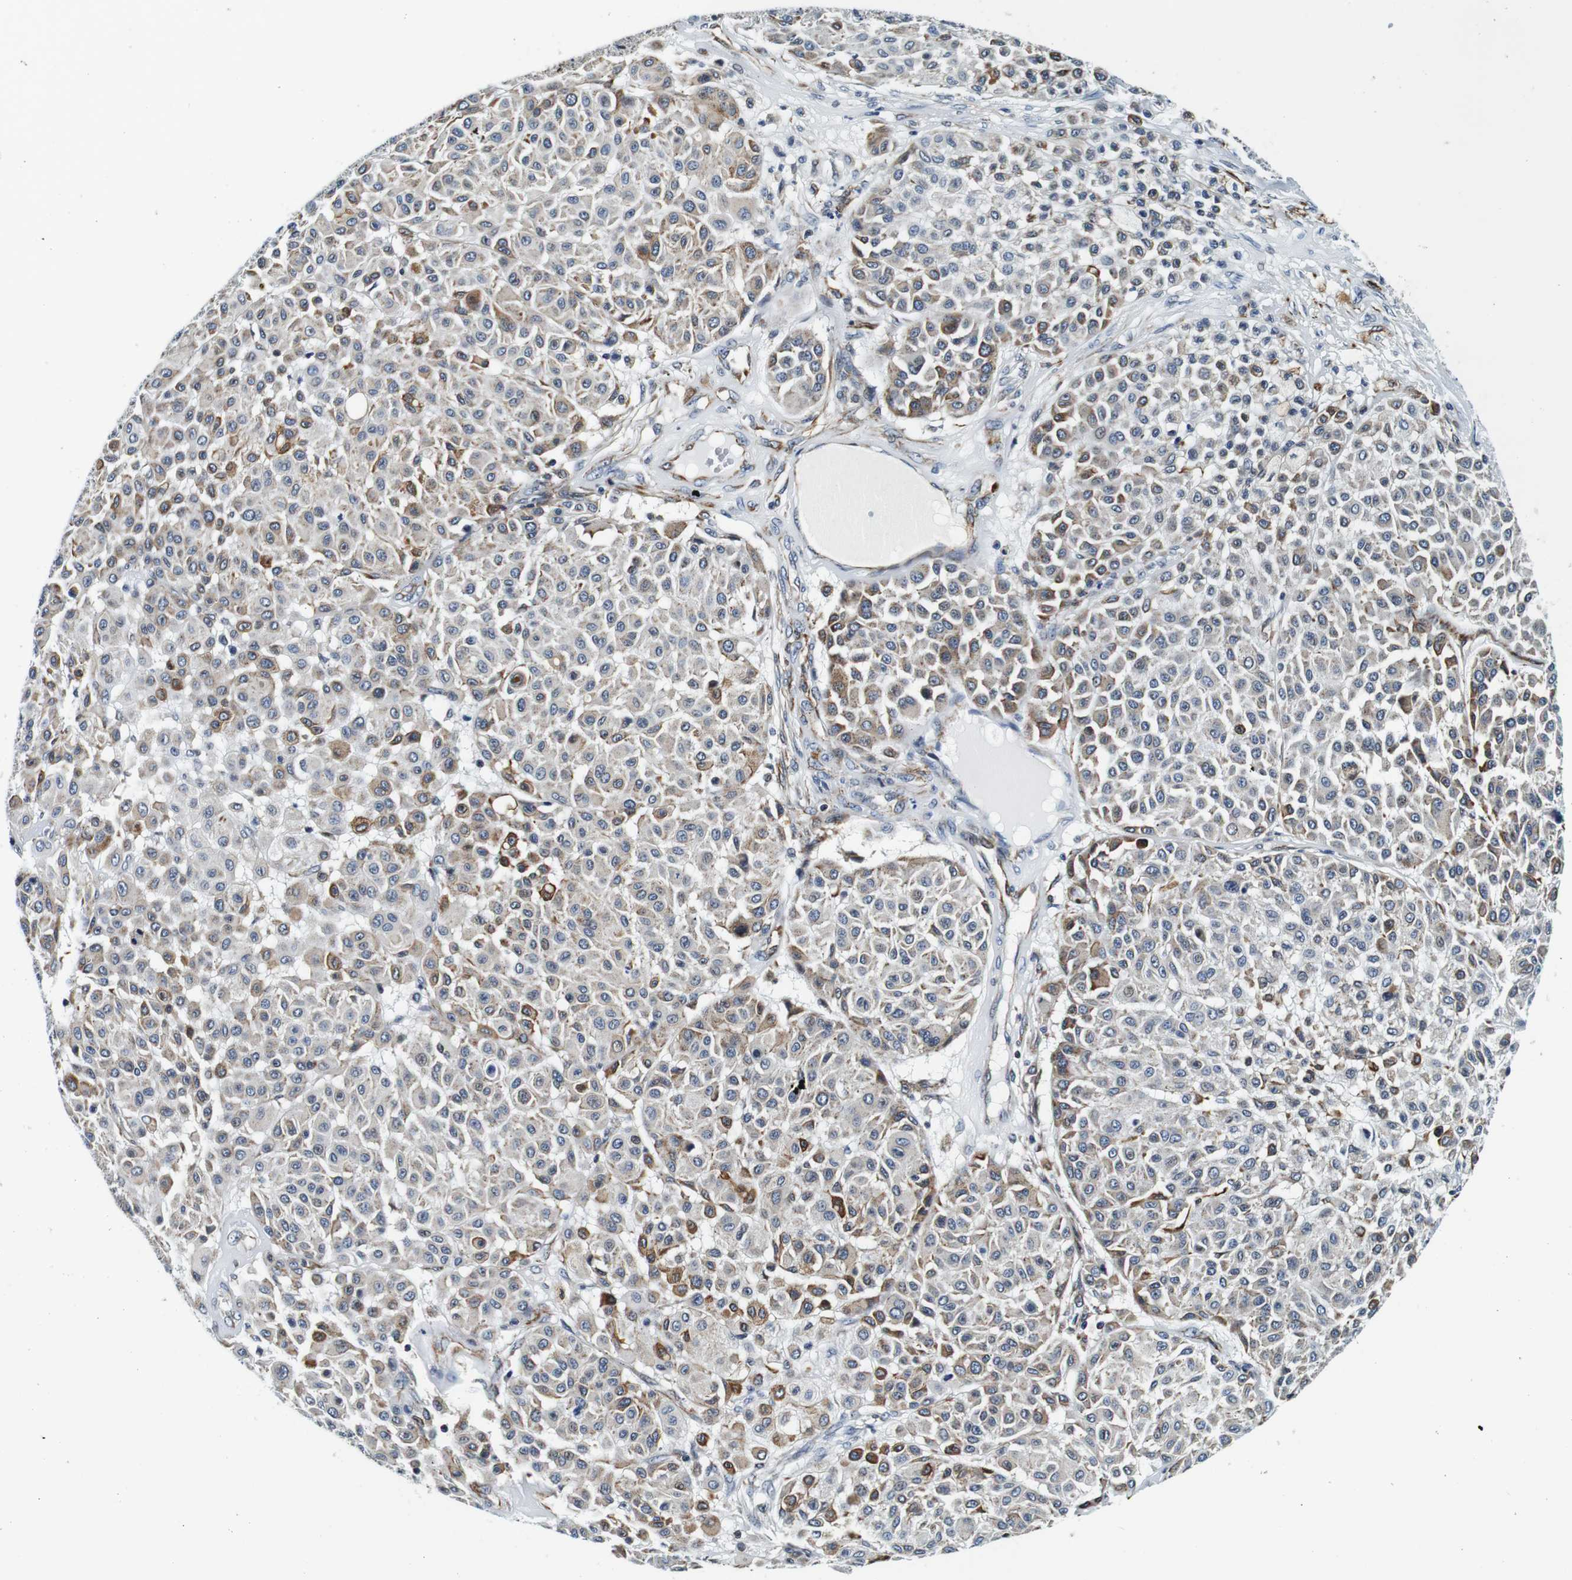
{"staining": {"intensity": "moderate", "quantity": "<25%", "location": "cytoplasmic/membranous"}, "tissue": "melanoma", "cell_type": "Tumor cells", "image_type": "cancer", "snomed": [{"axis": "morphology", "description": "Malignant melanoma, Metastatic site"}, {"axis": "topography", "description": "Soft tissue"}], "caption": "The immunohistochemical stain shows moderate cytoplasmic/membranous expression in tumor cells of melanoma tissue. (DAB (3,3'-diaminobenzidine) IHC, brown staining for protein, blue staining for nuclei).", "gene": "FAR2", "patient": {"sex": "male", "age": 41}}